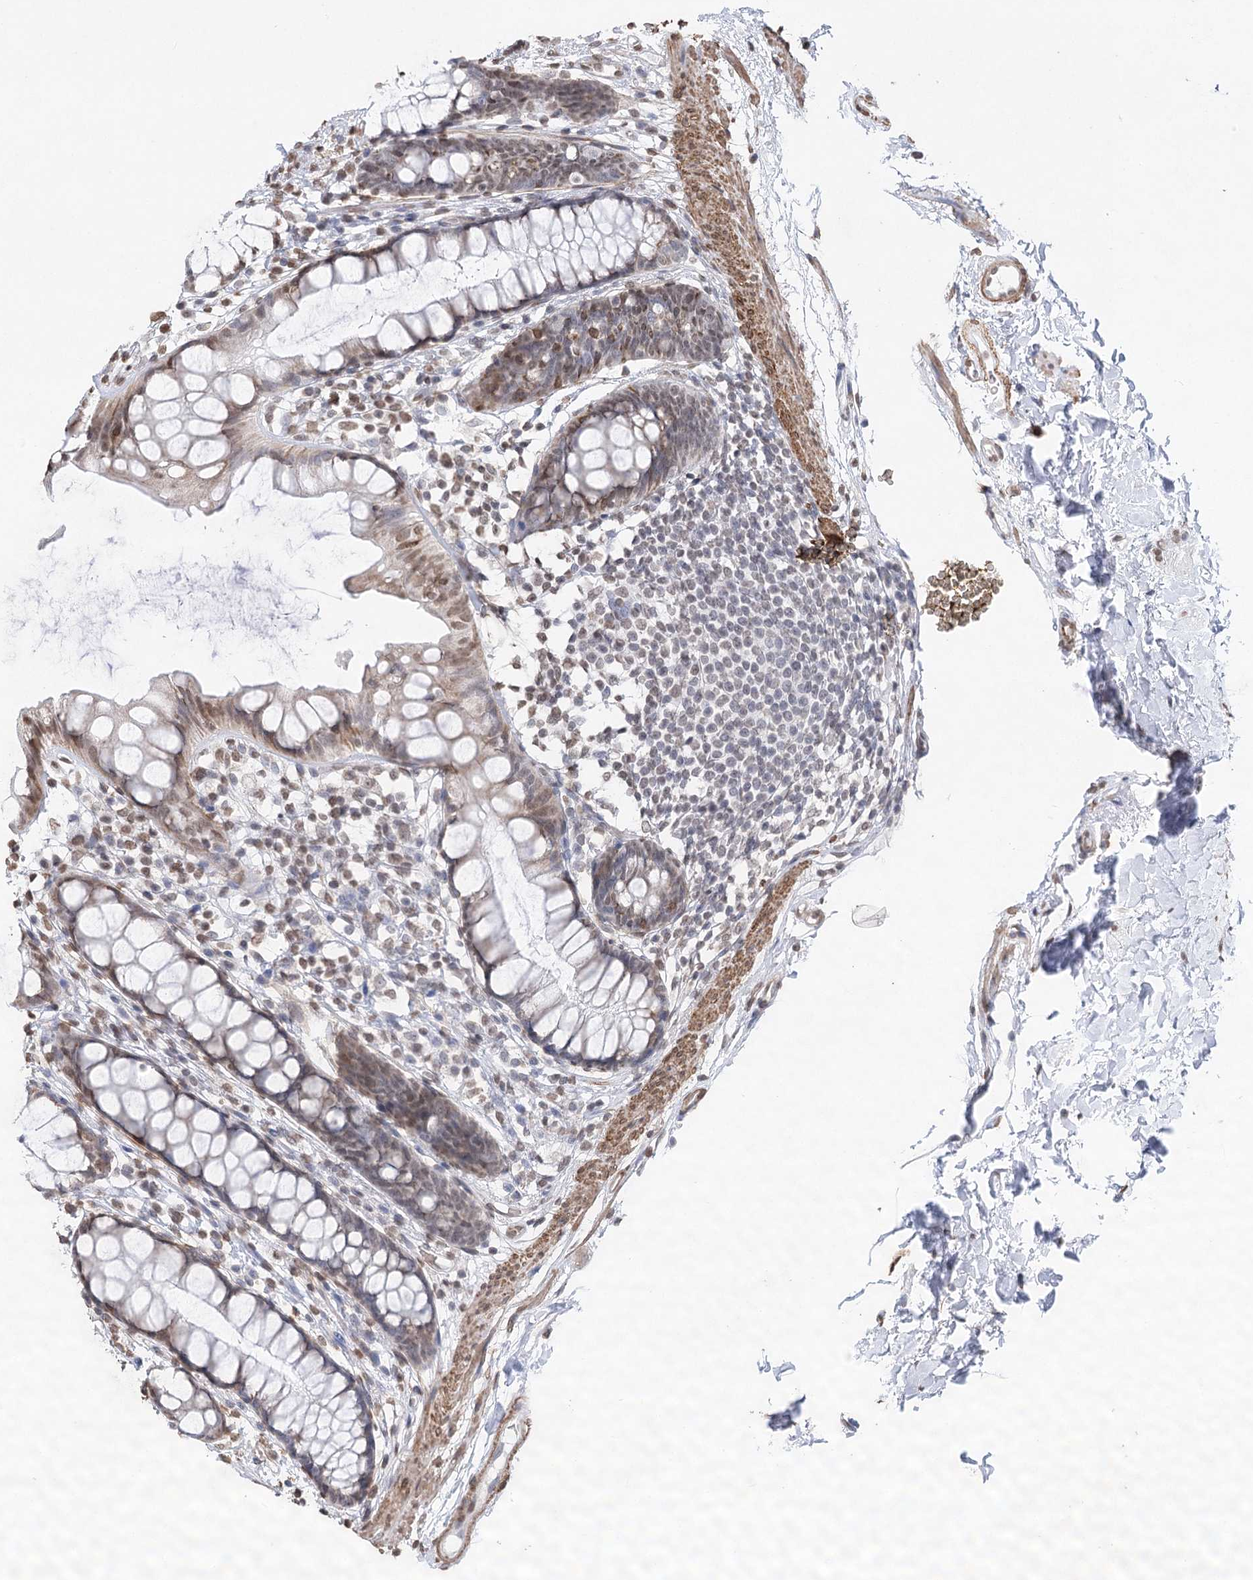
{"staining": {"intensity": "weak", "quantity": "<25%", "location": "cytoplasmic/membranous,nuclear"}, "tissue": "rectum", "cell_type": "Glandular cells", "image_type": "normal", "snomed": [{"axis": "morphology", "description": "Normal tissue, NOS"}, {"axis": "topography", "description": "Rectum"}], "caption": "The immunohistochemistry image has no significant expression in glandular cells of rectum. Brightfield microscopy of immunohistochemistry stained with DAB (3,3'-diaminobenzidine) (brown) and hematoxylin (blue), captured at high magnification.", "gene": "ENSG00000275740", "patient": {"sex": "female", "age": 65}}